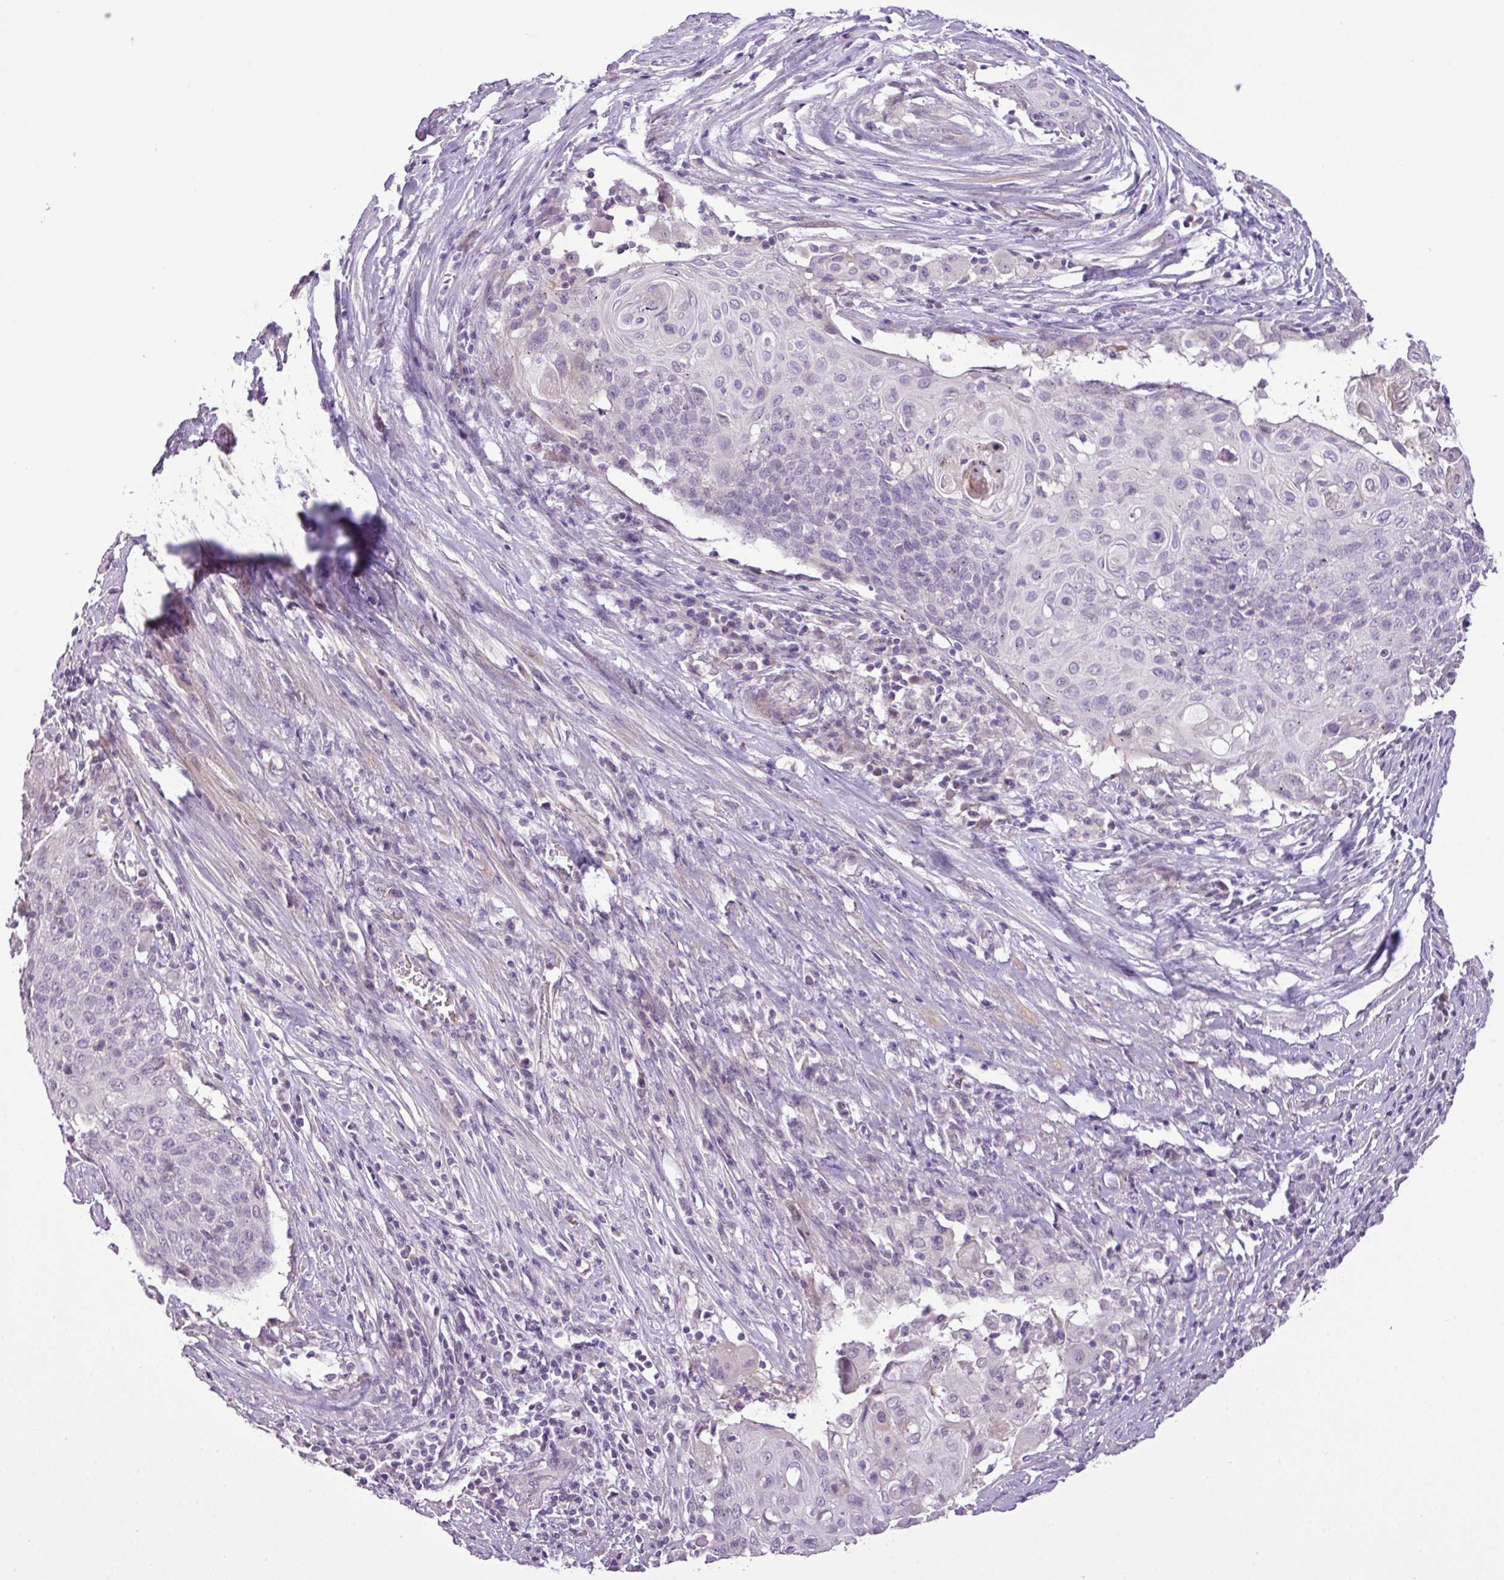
{"staining": {"intensity": "negative", "quantity": "none", "location": "none"}, "tissue": "cervical cancer", "cell_type": "Tumor cells", "image_type": "cancer", "snomed": [{"axis": "morphology", "description": "Squamous cell carcinoma, NOS"}, {"axis": "topography", "description": "Cervix"}], "caption": "Immunohistochemical staining of human cervical cancer (squamous cell carcinoma) displays no significant staining in tumor cells.", "gene": "DNAJB13", "patient": {"sex": "female", "age": 39}}